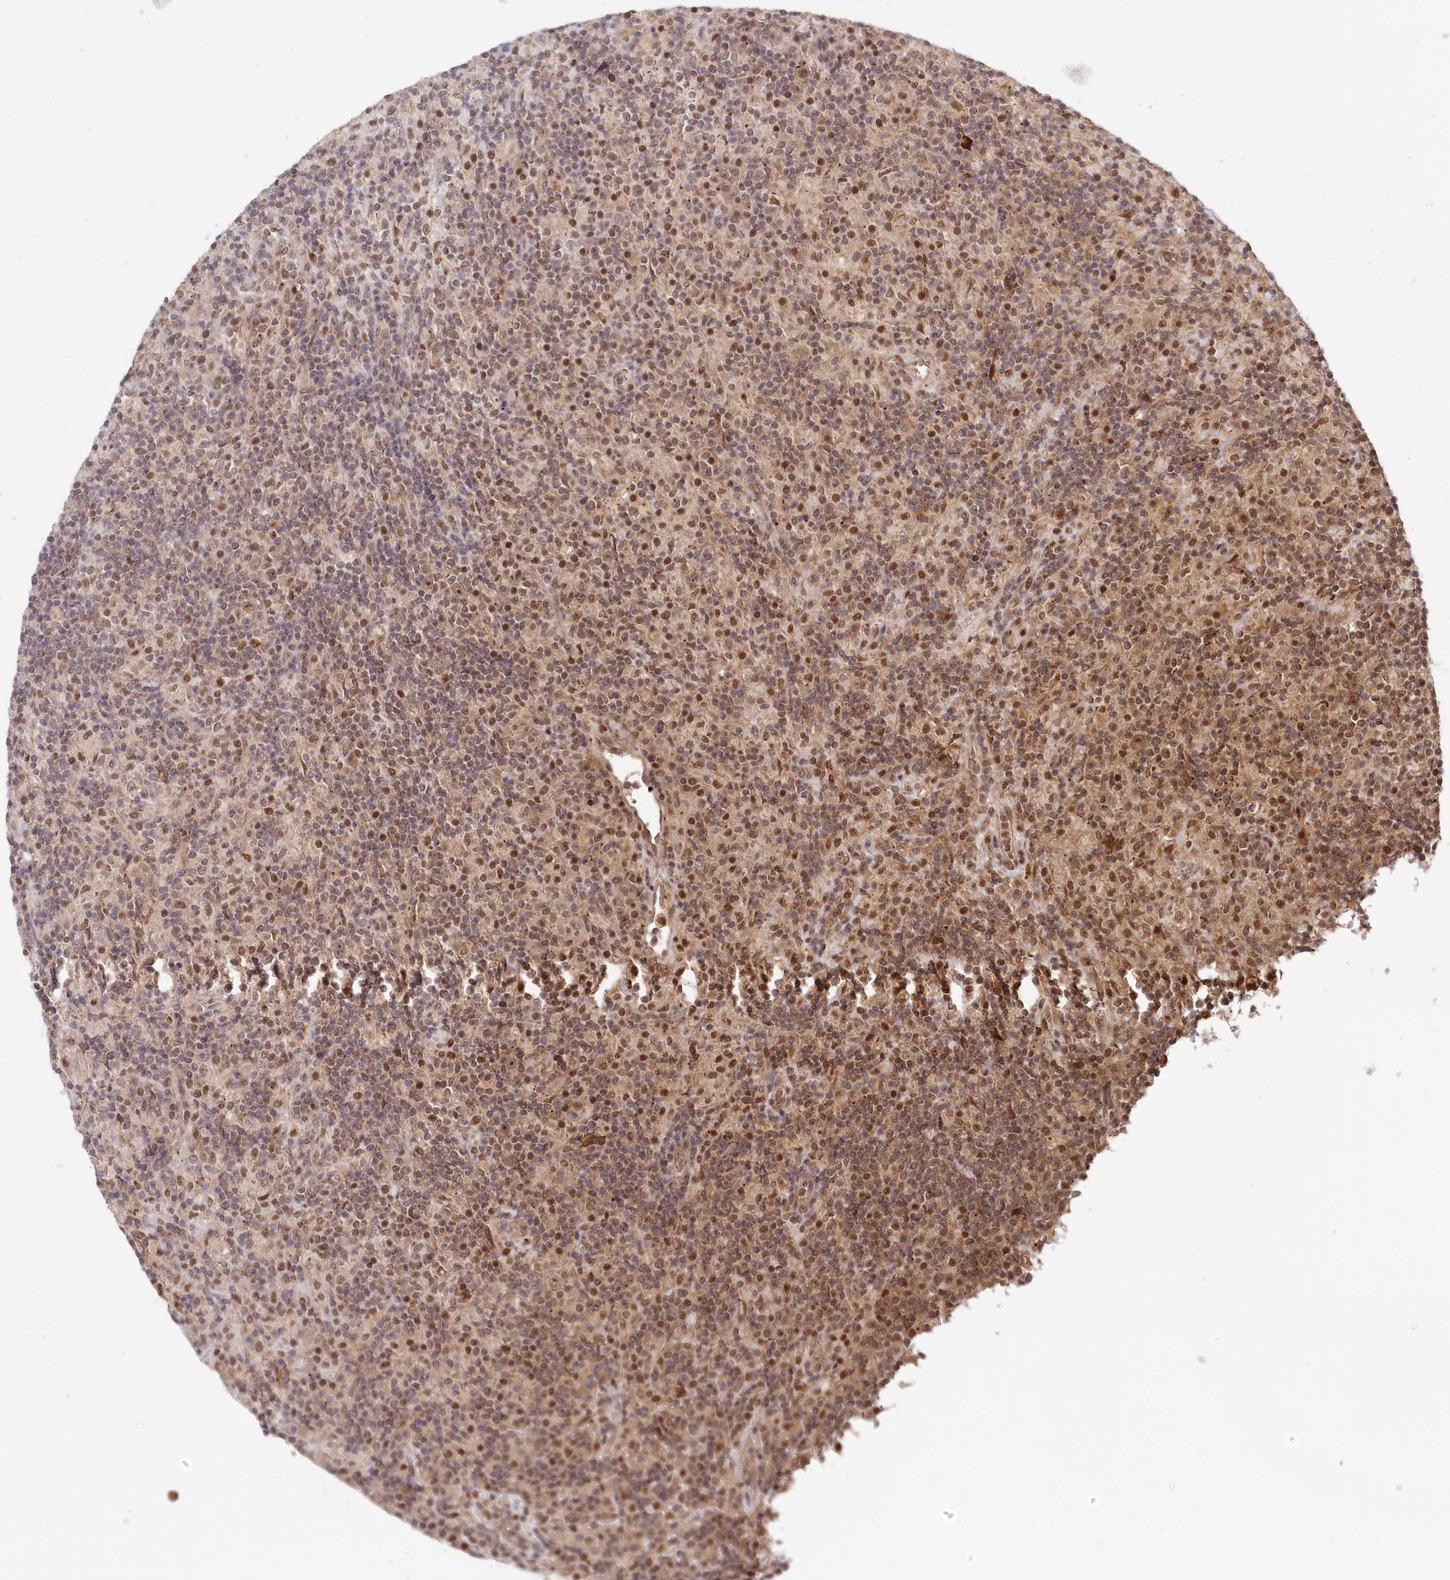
{"staining": {"intensity": "moderate", "quantity": ">75%", "location": "nuclear"}, "tissue": "lymphoma", "cell_type": "Tumor cells", "image_type": "cancer", "snomed": [{"axis": "morphology", "description": "Hodgkin's disease, NOS"}, {"axis": "topography", "description": "Lymph node"}], "caption": "Tumor cells show medium levels of moderate nuclear staining in about >75% of cells in lymphoma.", "gene": "WAPL", "patient": {"sex": "male", "age": 70}}